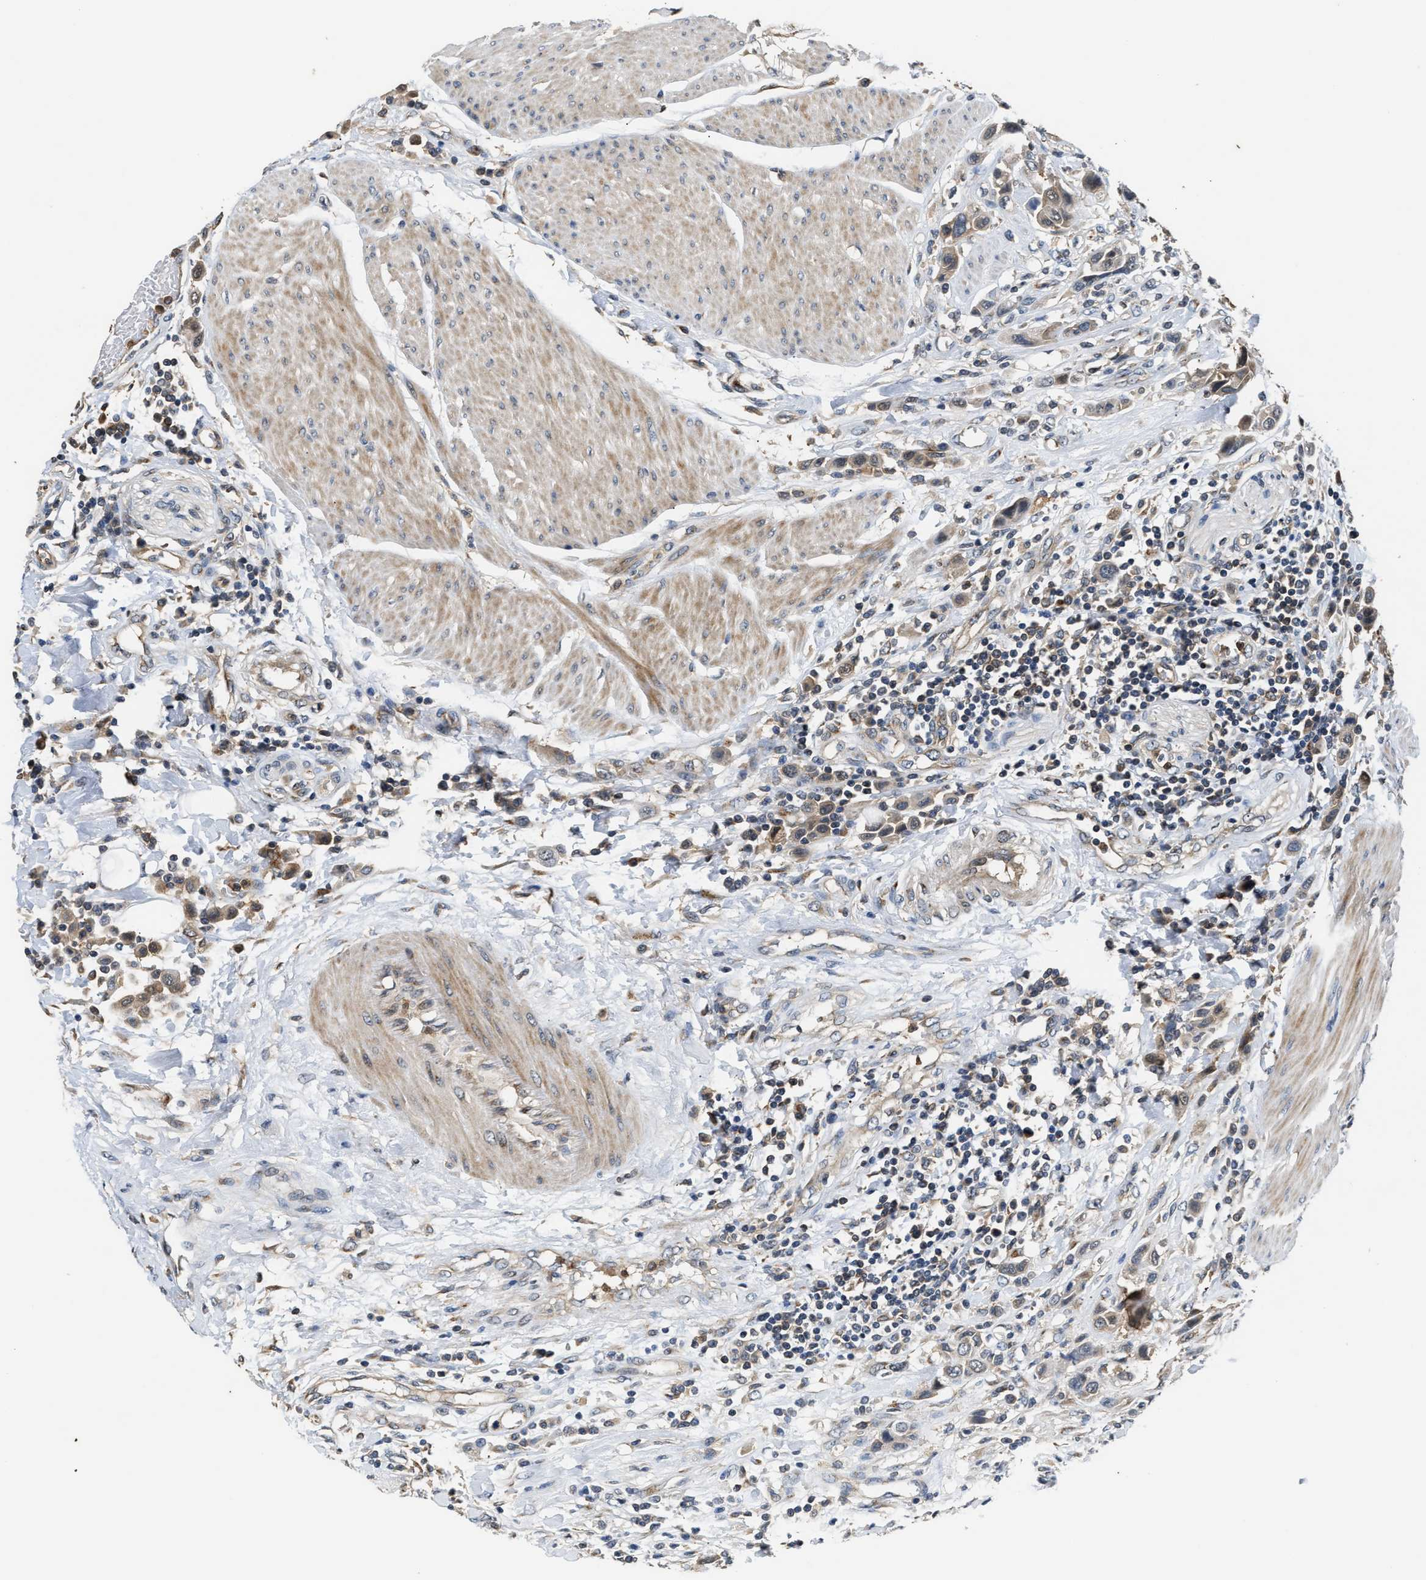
{"staining": {"intensity": "weak", "quantity": ">75%", "location": "cytoplasmic/membranous"}, "tissue": "urothelial cancer", "cell_type": "Tumor cells", "image_type": "cancer", "snomed": [{"axis": "morphology", "description": "Urothelial carcinoma, High grade"}, {"axis": "topography", "description": "Urinary bladder"}], "caption": "A high-resolution micrograph shows IHC staining of urothelial cancer, which exhibits weak cytoplasmic/membranous staining in approximately >75% of tumor cells.", "gene": "CHUK", "patient": {"sex": "male", "age": 50}}